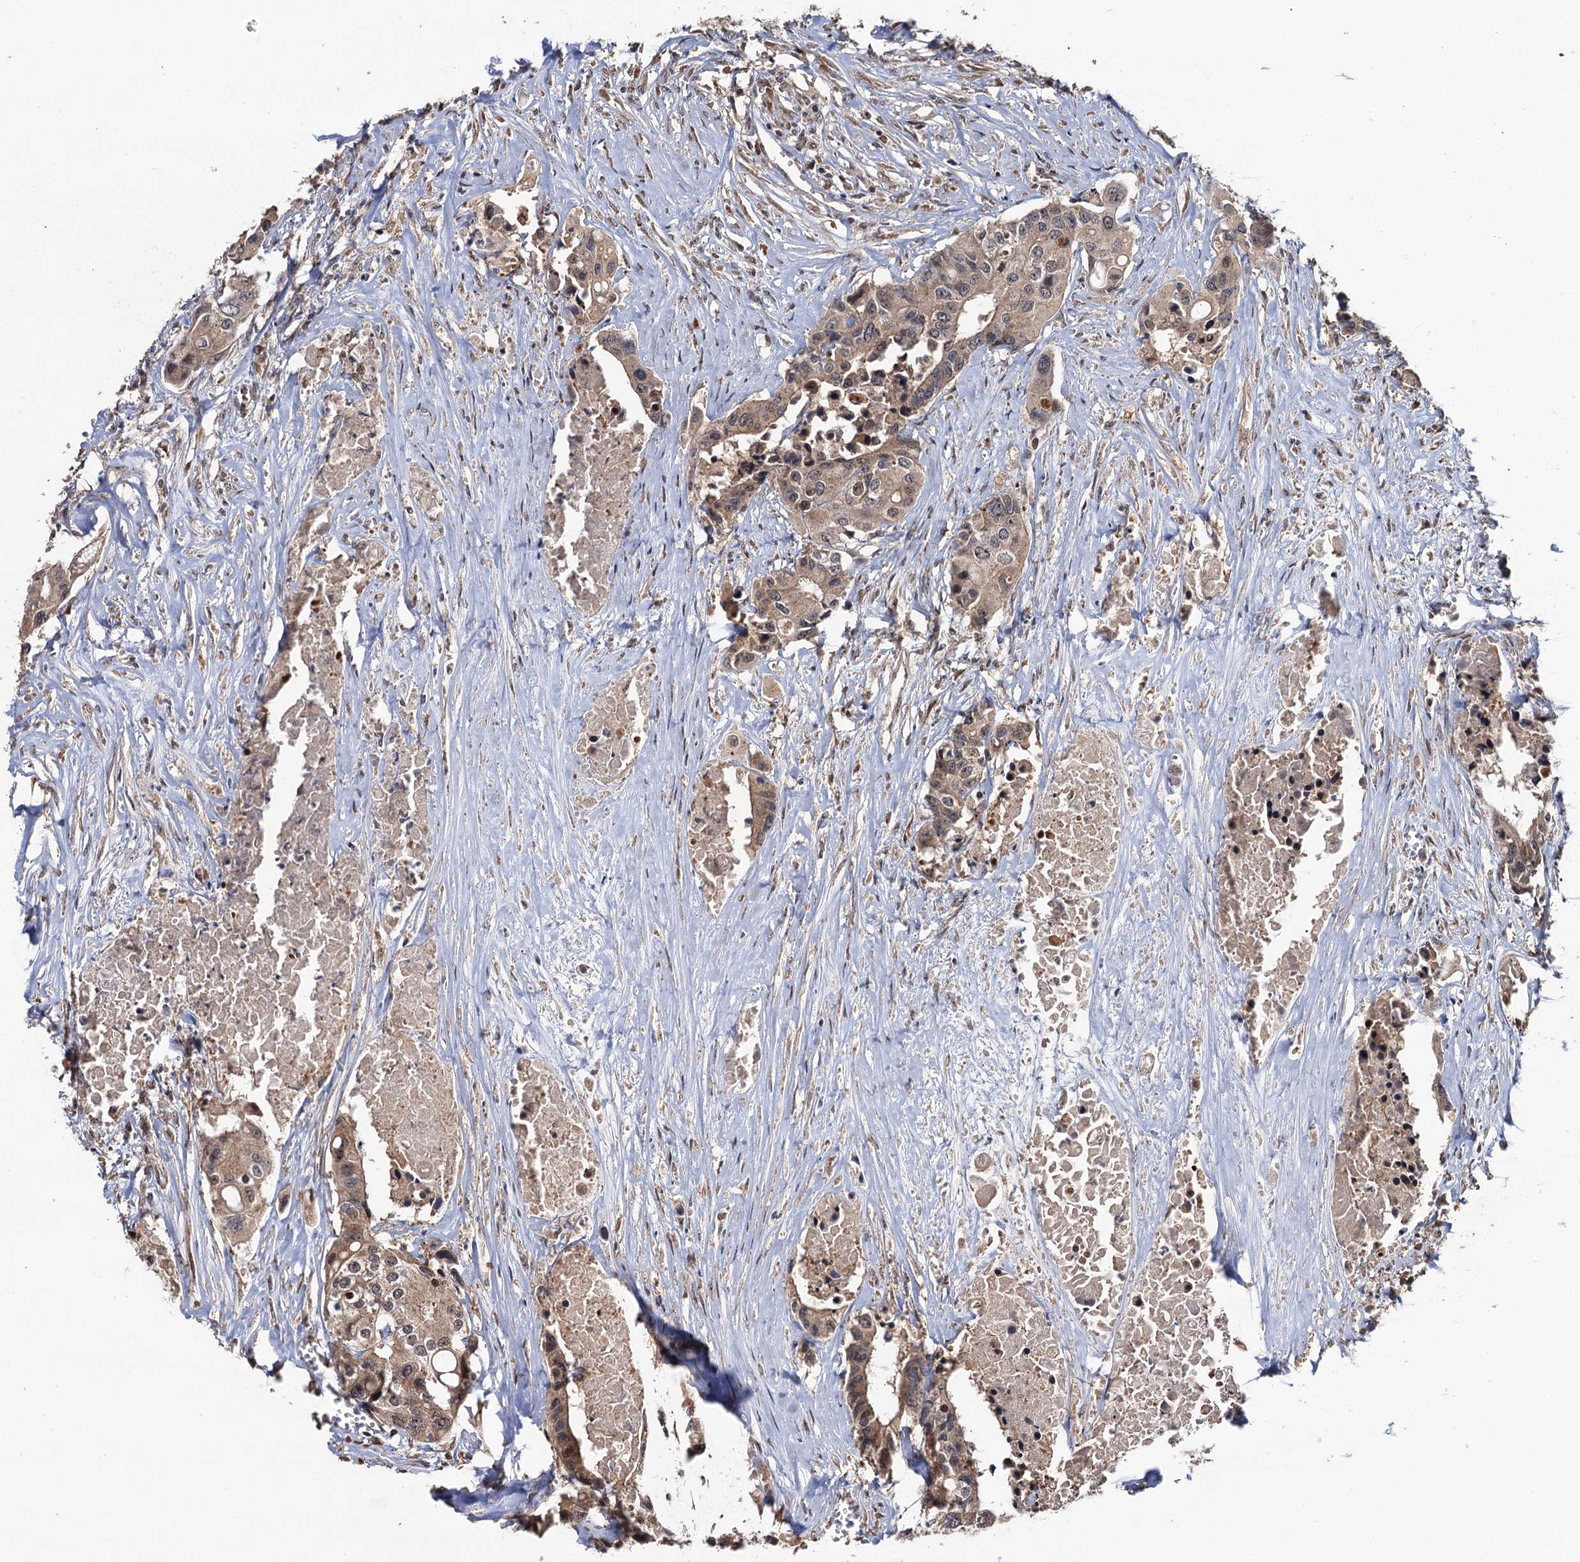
{"staining": {"intensity": "weak", "quantity": "25%-75%", "location": "cytoplasmic/membranous,nuclear"}, "tissue": "colorectal cancer", "cell_type": "Tumor cells", "image_type": "cancer", "snomed": [{"axis": "morphology", "description": "Adenocarcinoma, NOS"}, {"axis": "topography", "description": "Colon"}], "caption": "Colorectal adenocarcinoma stained for a protein reveals weak cytoplasmic/membranous and nuclear positivity in tumor cells. (Brightfield microscopy of DAB IHC at high magnification).", "gene": "LRRC63", "patient": {"sex": "male", "age": 77}}